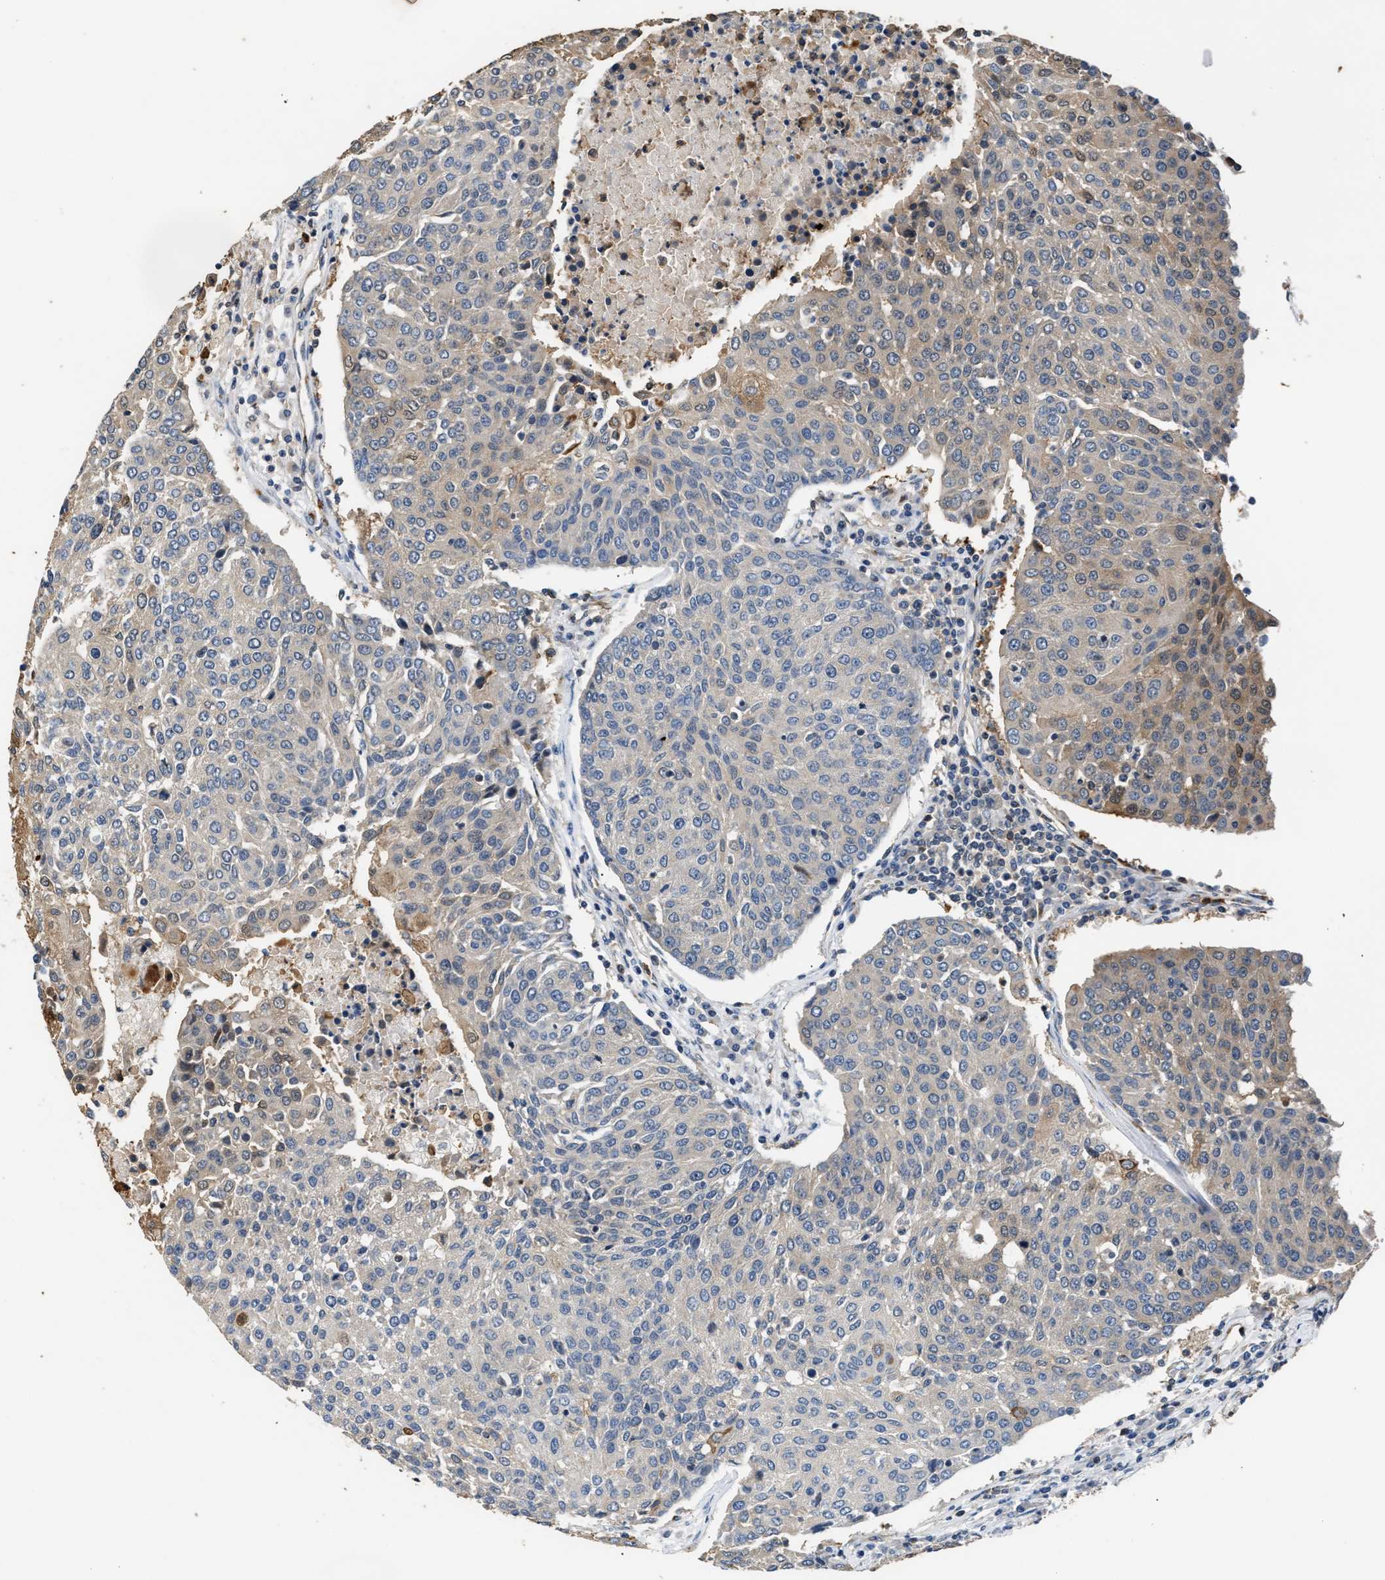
{"staining": {"intensity": "weak", "quantity": "<25%", "location": "cytoplasmic/membranous,nuclear"}, "tissue": "urothelial cancer", "cell_type": "Tumor cells", "image_type": "cancer", "snomed": [{"axis": "morphology", "description": "Urothelial carcinoma, High grade"}, {"axis": "topography", "description": "Urinary bladder"}], "caption": "Protein analysis of urothelial cancer exhibits no significant expression in tumor cells.", "gene": "CHUK", "patient": {"sex": "female", "age": 85}}